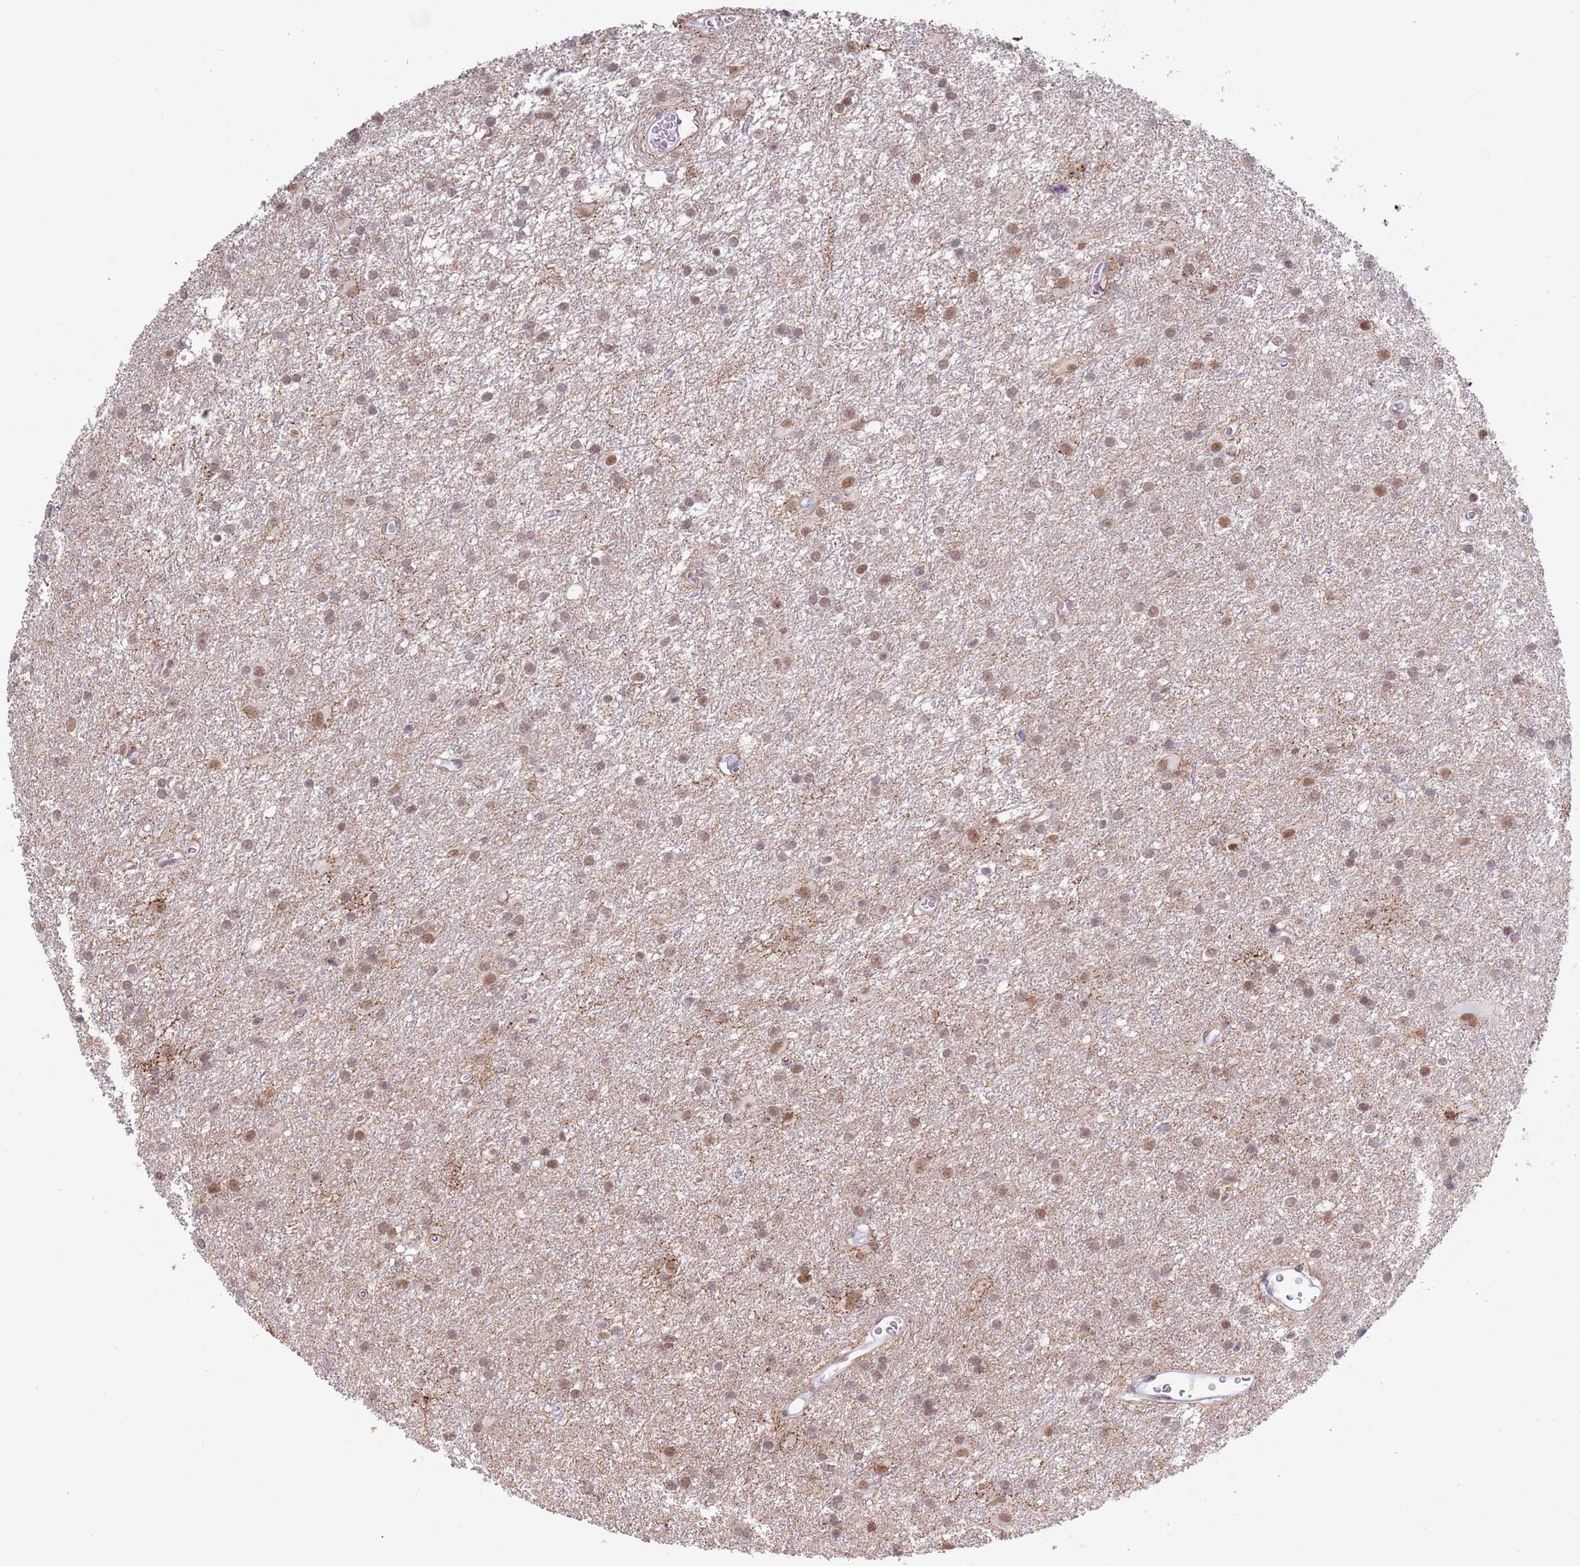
{"staining": {"intensity": "moderate", "quantity": ">75%", "location": "nuclear"}, "tissue": "glioma", "cell_type": "Tumor cells", "image_type": "cancer", "snomed": [{"axis": "morphology", "description": "Glioma, malignant, High grade"}, {"axis": "topography", "description": "Brain"}], "caption": "Malignant glioma (high-grade) stained with a brown dye shows moderate nuclear positive positivity in about >75% of tumor cells.", "gene": "ZNF382", "patient": {"sex": "female", "age": 50}}